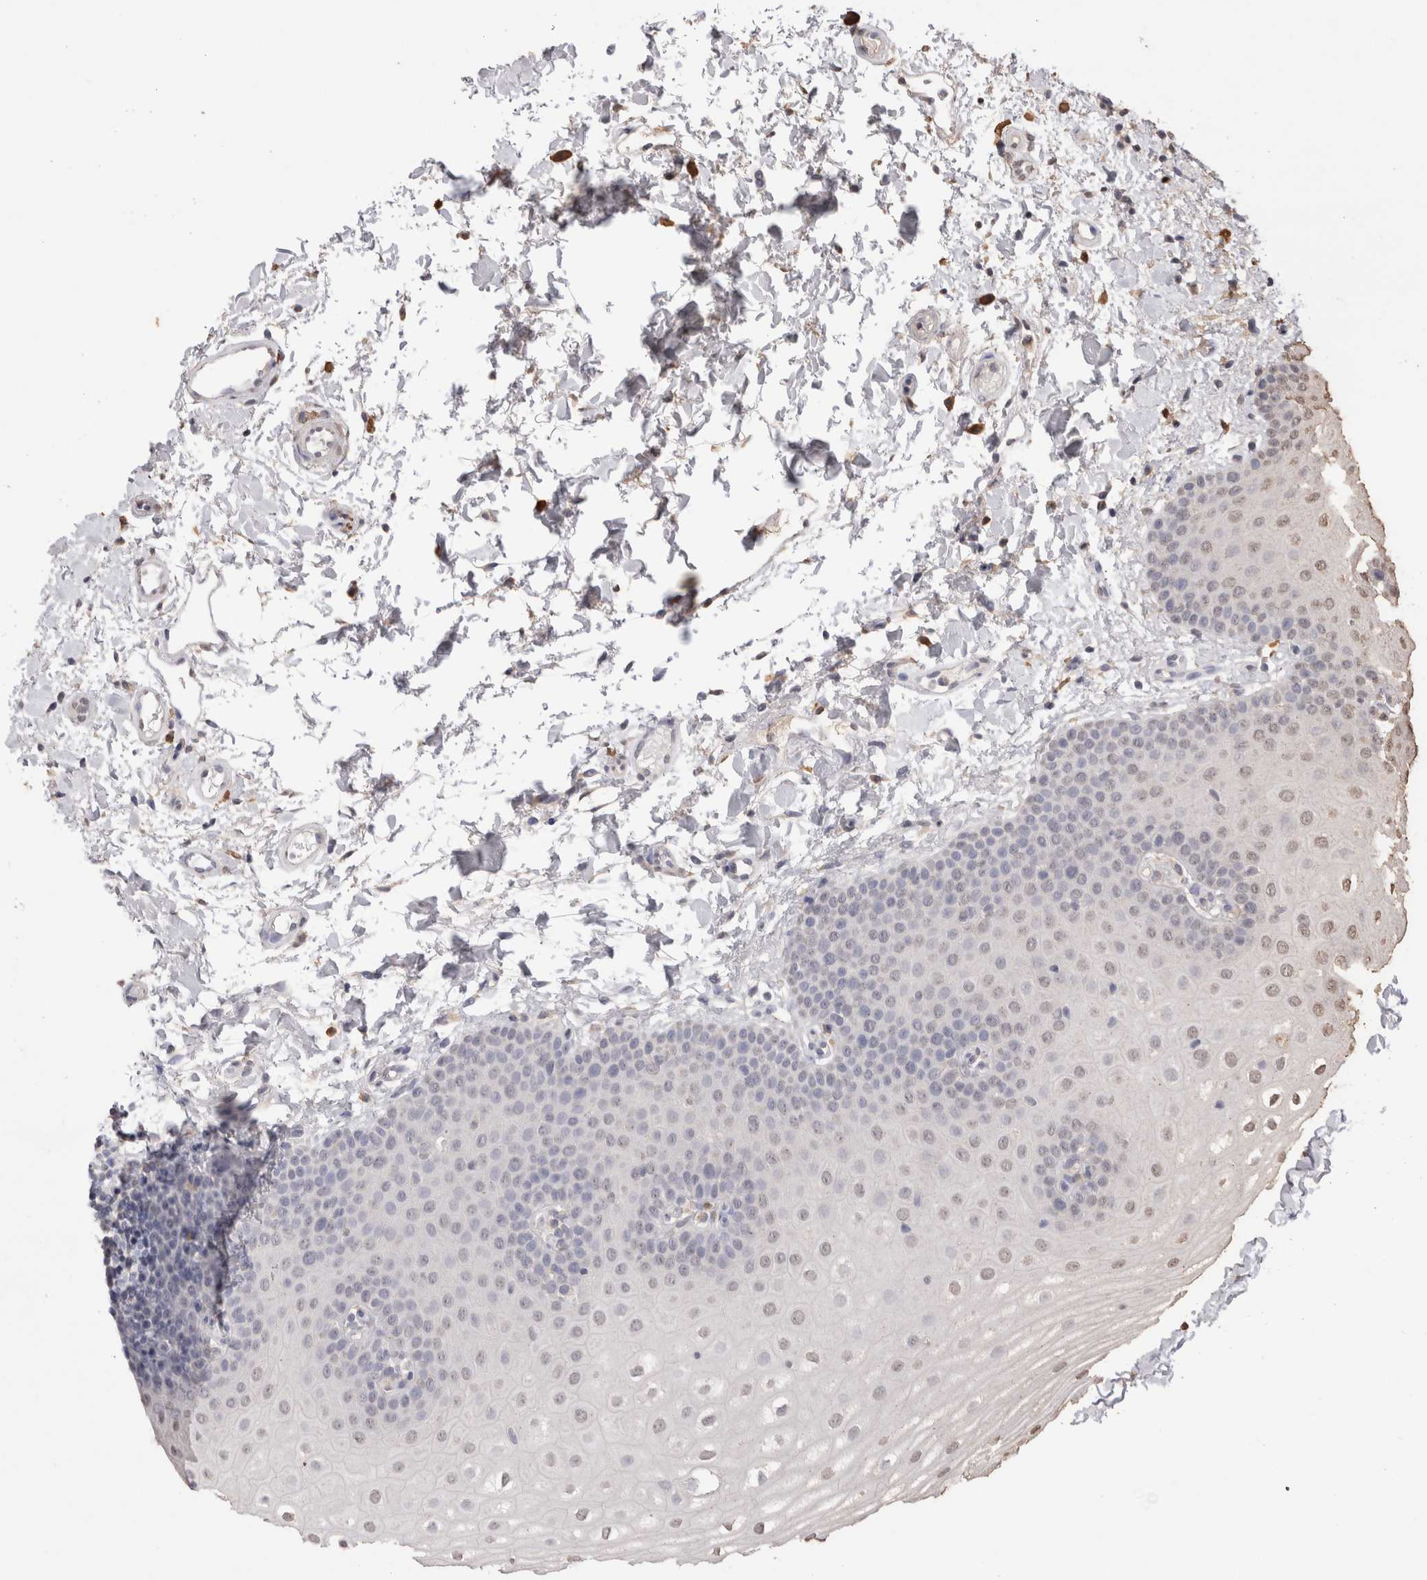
{"staining": {"intensity": "weak", "quantity": "<25%", "location": "nuclear"}, "tissue": "oral mucosa", "cell_type": "Squamous epithelial cells", "image_type": "normal", "snomed": [{"axis": "morphology", "description": "Normal tissue, NOS"}, {"axis": "topography", "description": "Skin"}, {"axis": "topography", "description": "Oral tissue"}], "caption": "This is an immunohistochemistry (IHC) photomicrograph of benign oral mucosa. There is no staining in squamous epithelial cells.", "gene": "GRK5", "patient": {"sex": "male", "age": 84}}